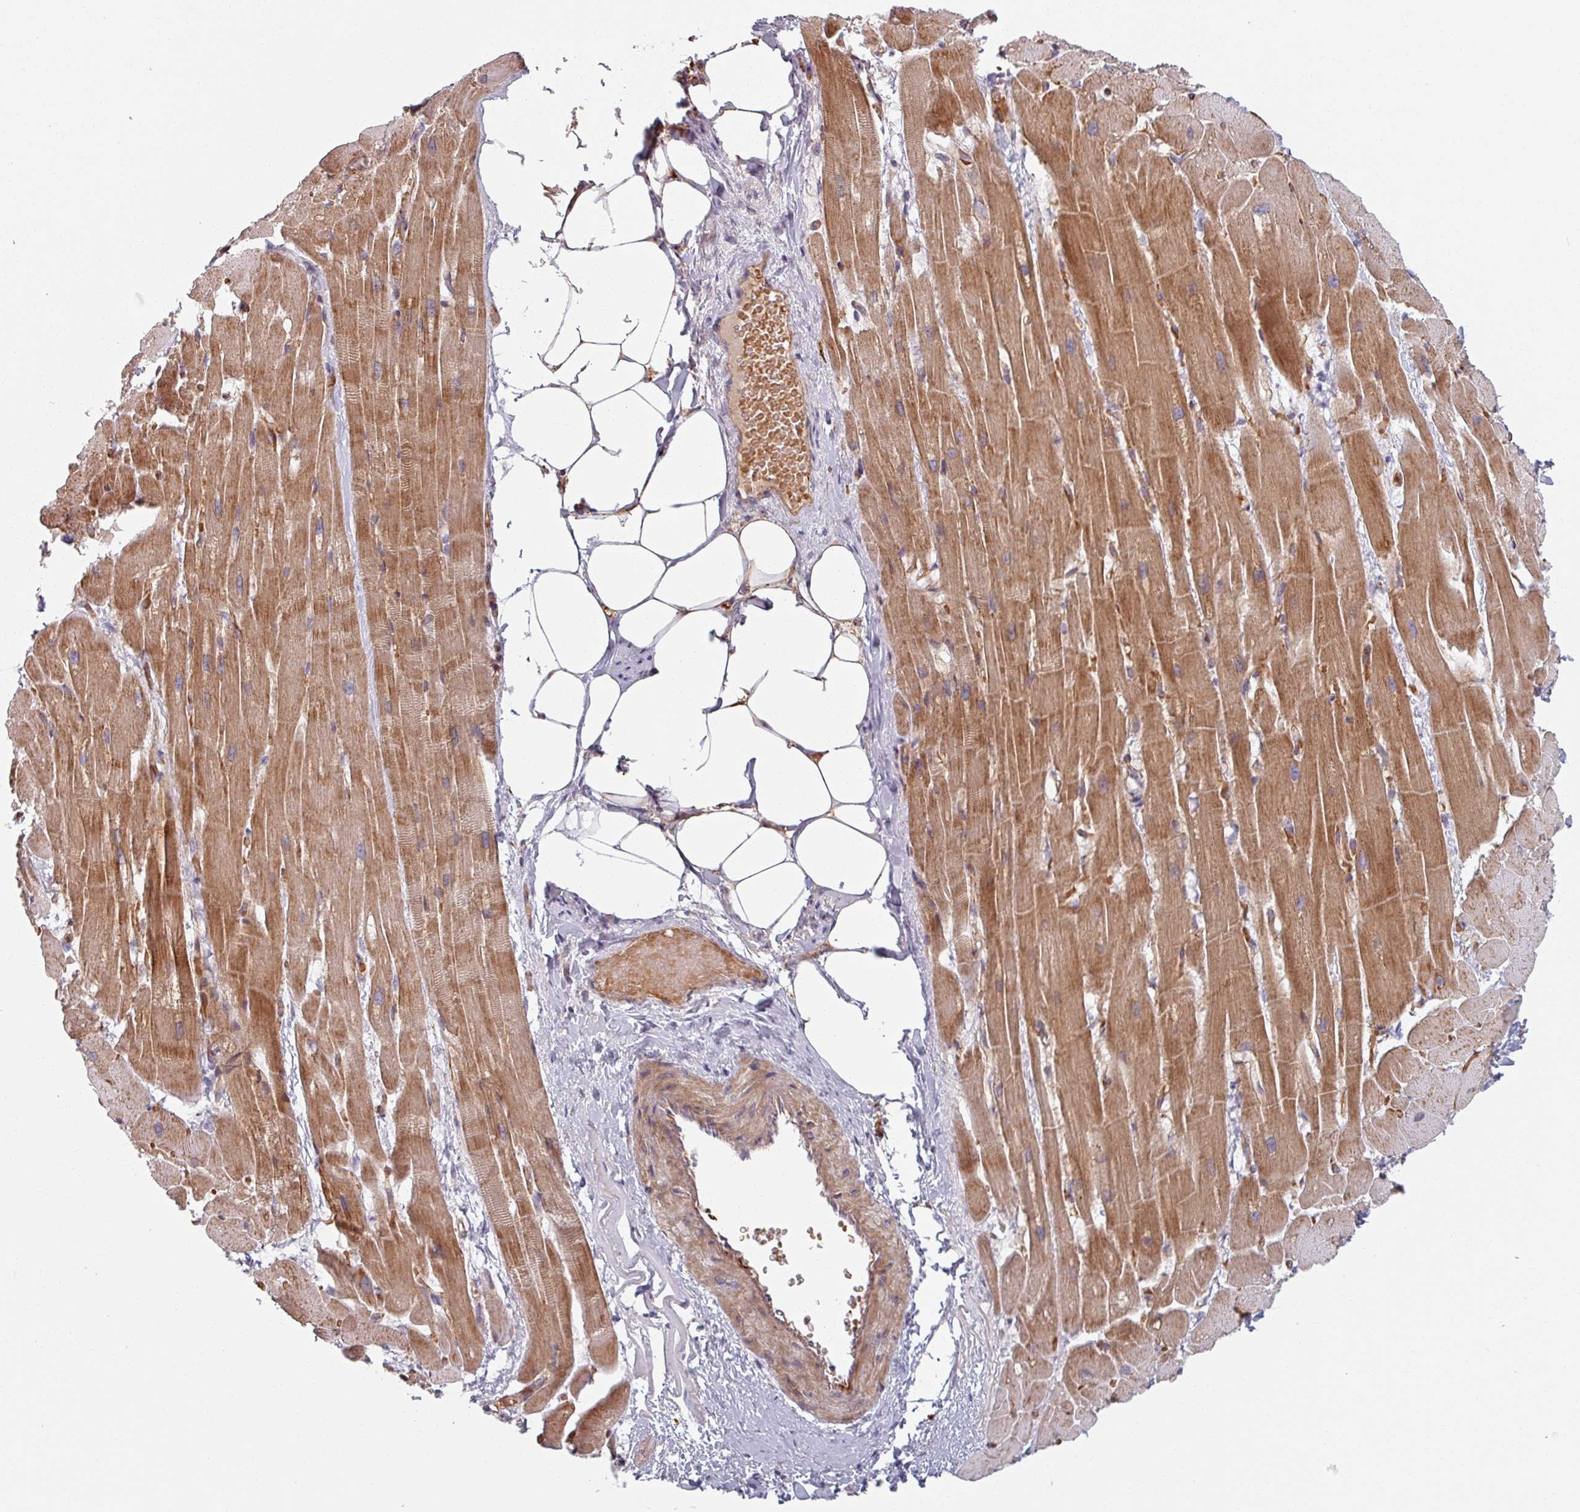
{"staining": {"intensity": "moderate", "quantity": ">75%", "location": "cytoplasmic/membranous"}, "tissue": "heart muscle", "cell_type": "Cardiomyocytes", "image_type": "normal", "snomed": [{"axis": "morphology", "description": "Normal tissue, NOS"}, {"axis": "topography", "description": "Heart"}], "caption": "High-power microscopy captured an immunohistochemistry micrograph of unremarkable heart muscle, revealing moderate cytoplasmic/membranous positivity in about >75% of cardiomyocytes.", "gene": "C4BPB", "patient": {"sex": "male", "age": 37}}